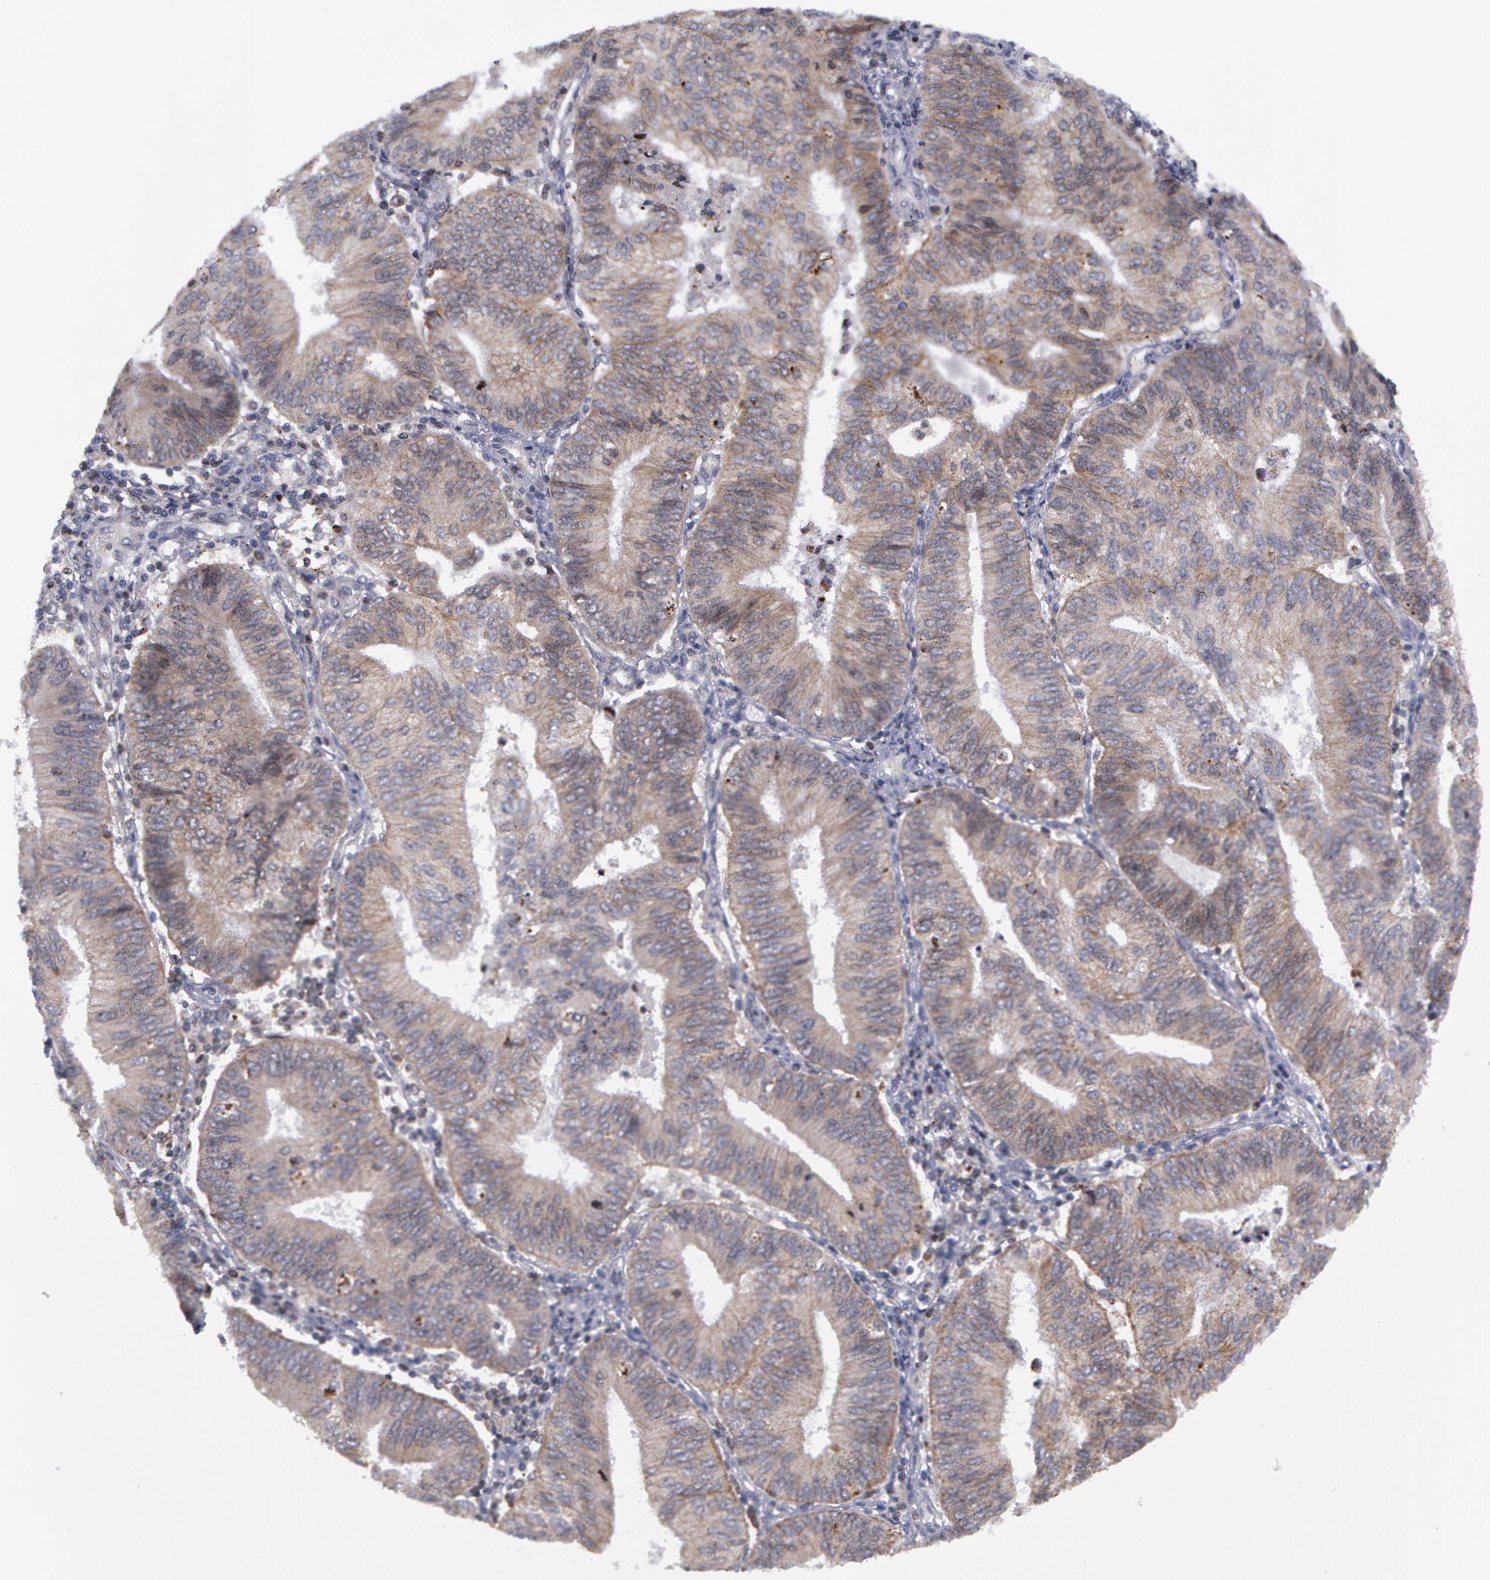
{"staining": {"intensity": "weak", "quantity": "25%-75%", "location": "cytoplasmic/membranous"}, "tissue": "endometrial cancer", "cell_type": "Tumor cells", "image_type": "cancer", "snomed": [{"axis": "morphology", "description": "Adenocarcinoma, NOS"}, {"axis": "topography", "description": "Endometrium"}], "caption": "High-power microscopy captured an immunohistochemistry (IHC) micrograph of endometrial cancer (adenocarcinoma), revealing weak cytoplasmic/membranous expression in approximately 25%-75% of tumor cells. The staining was performed using DAB (3,3'-diaminobenzidine), with brown indicating positive protein expression. Nuclei are stained blue with hematoxylin.", "gene": "ERBB2", "patient": {"sex": "female", "age": 55}}